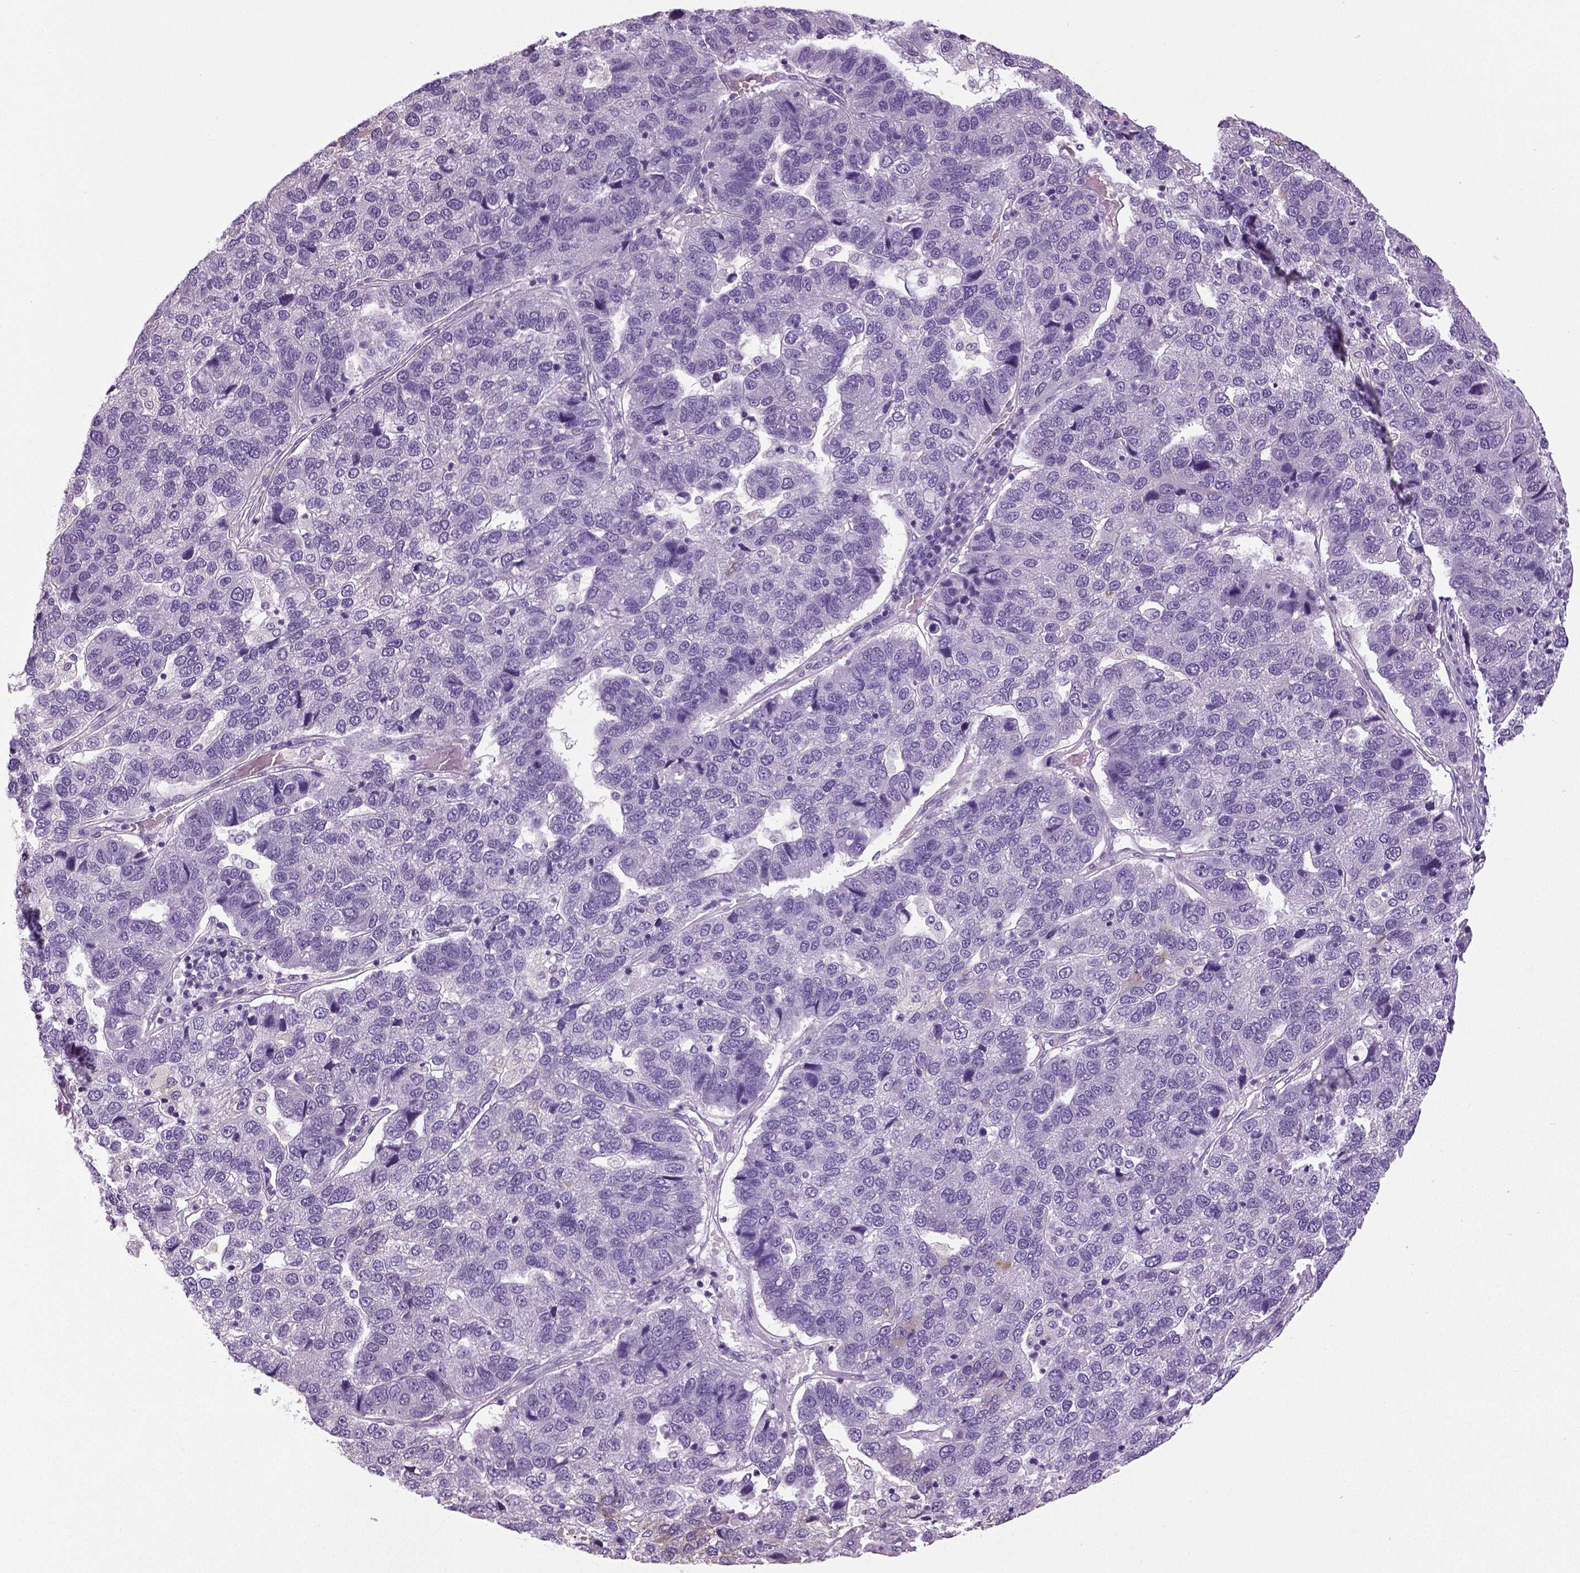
{"staining": {"intensity": "negative", "quantity": "none", "location": "none"}, "tissue": "pancreatic cancer", "cell_type": "Tumor cells", "image_type": "cancer", "snomed": [{"axis": "morphology", "description": "Adenocarcinoma, NOS"}, {"axis": "topography", "description": "Pancreas"}], "caption": "Immunohistochemistry histopathology image of neoplastic tissue: human adenocarcinoma (pancreatic) stained with DAB (3,3'-diaminobenzidine) demonstrates no significant protein positivity in tumor cells.", "gene": "NECAB2", "patient": {"sex": "female", "age": 61}}